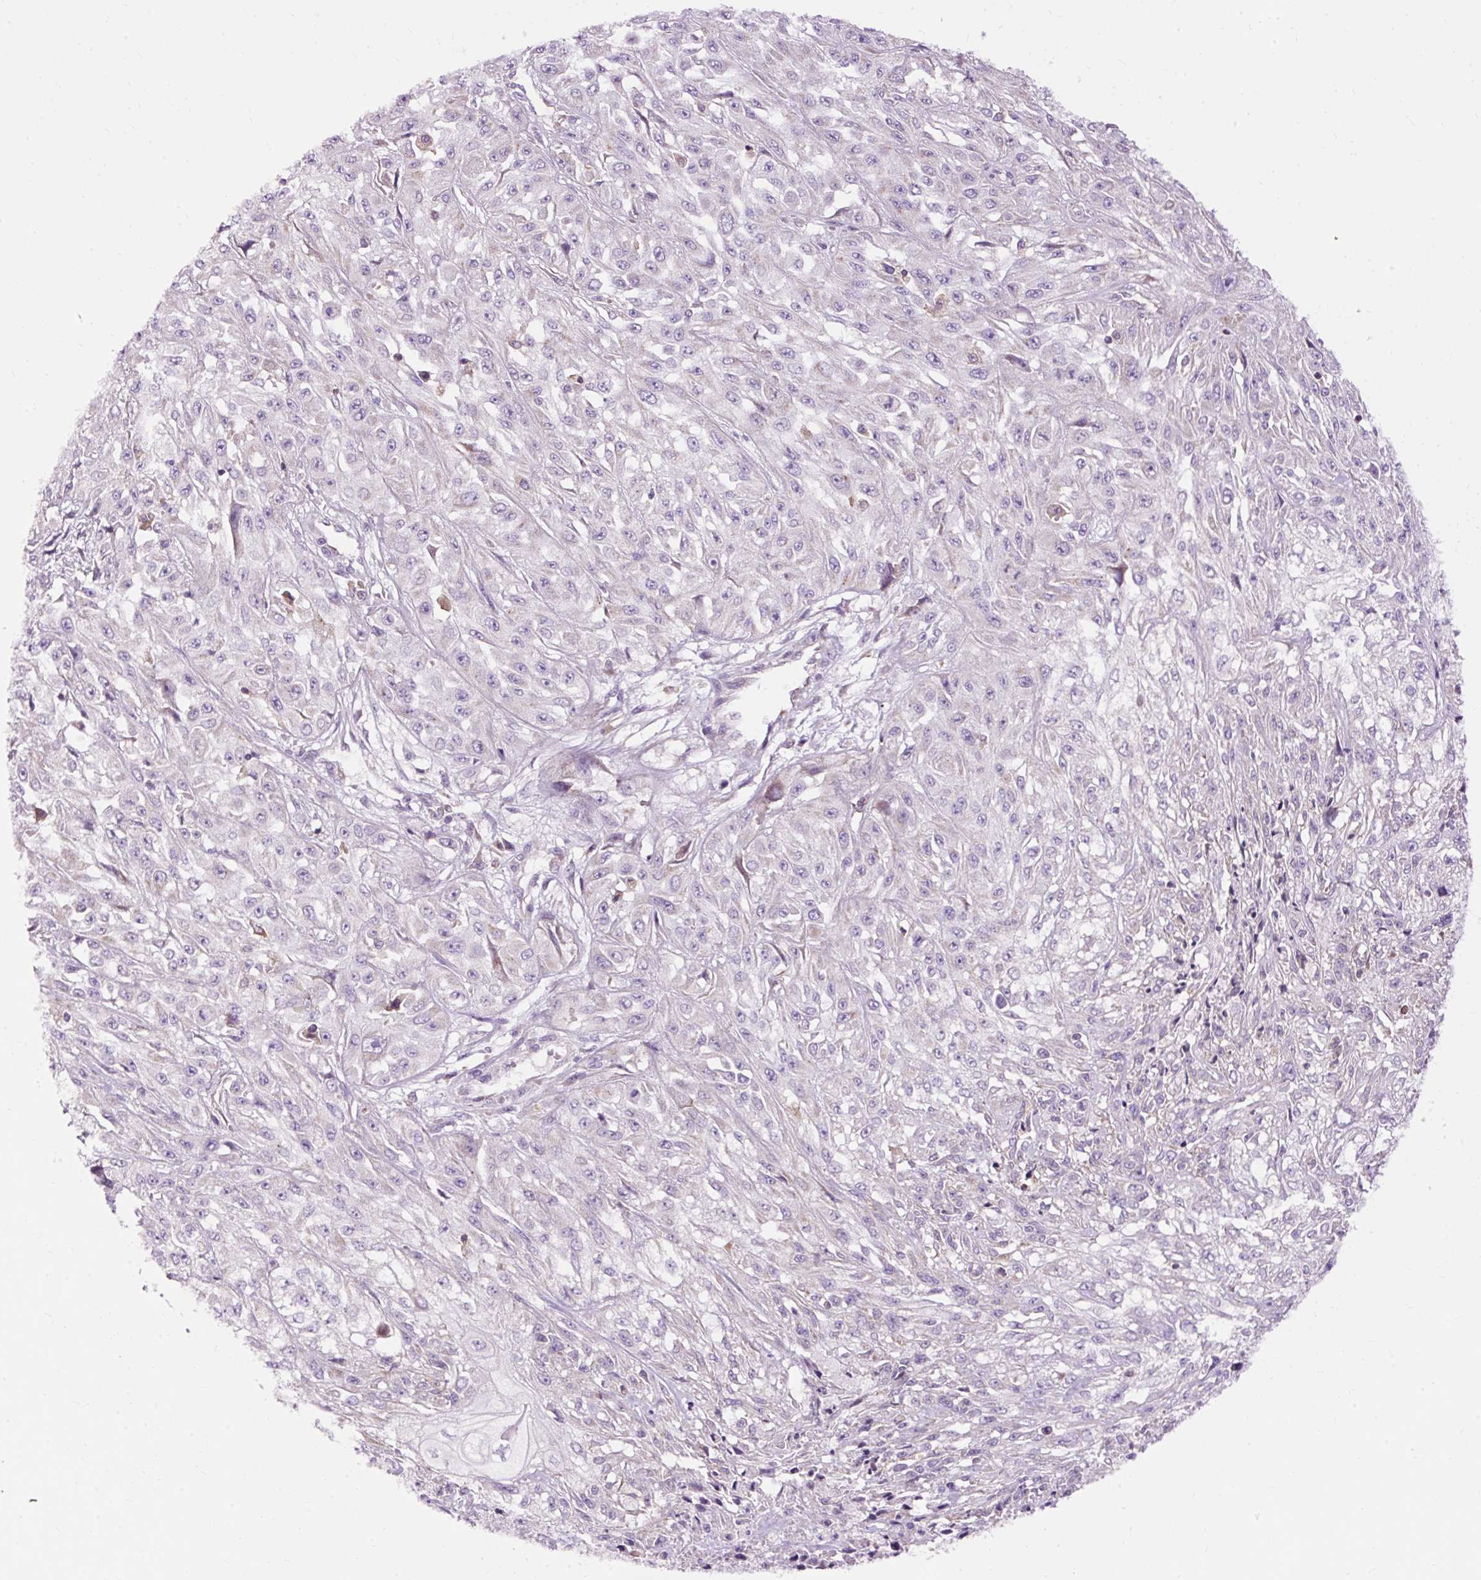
{"staining": {"intensity": "negative", "quantity": "none", "location": "none"}, "tissue": "skin cancer", "cell_type": "Tumor cells", "image_type": "cancer", "snomed": [{"axis": "morphology", "description": "Squamous cell carcinoma, NOS"}, {"axis": "morphology", "description": "Squamous cell carcinoma, metastatic, NOS"}, {"axis": "topography", "description": "Skin"}, {"axis": "topography", "description": "Lymph node"}], "caption": "Immunohistochemical staining of human skin squamous cell carcinoma reveals no significant expression in tumor cells.", "gene": "CD83", "patient": {"sex": "male", "age": 75}}